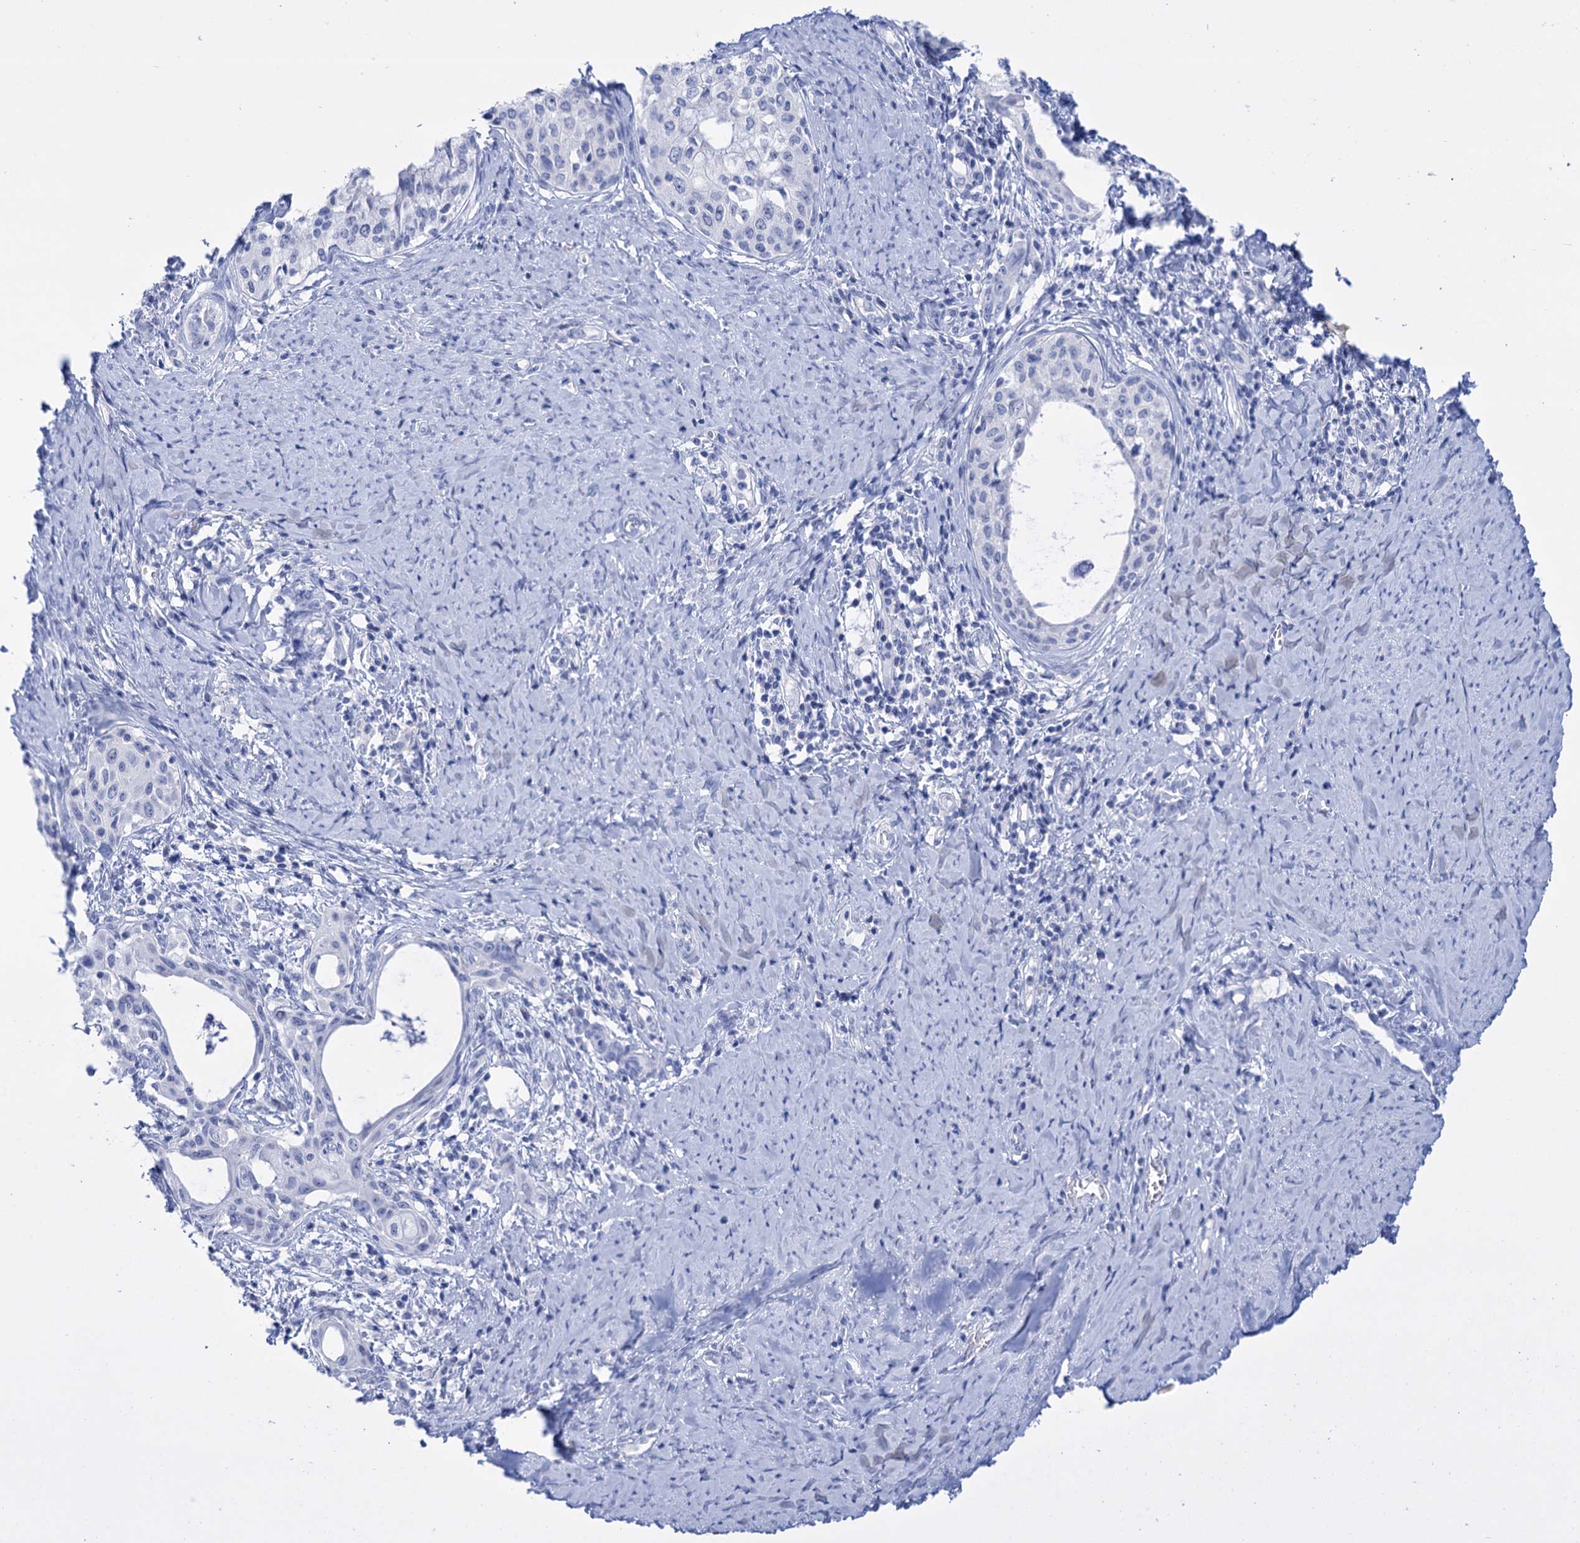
{"staining": {"intensity": "negative", "quantity": "none", "location": "none"}, "tissue": "cervical cancer", "cell_type": "Tumor cells", "image_type": "cancer", "snomed": [{"axis": "morphology", "description": "Squamous cell carcinoma, NOS"}, {"axis": "morphology", "description": "Adenocarcinoma, NOS"}, {"axis": "topography", "description": "Cervix"}], "caption": "Immunohistochemical staining of cervical cancer (squamous cell carcinoma) exhibits no significant expression in tumor cells.", "gene": "FBXW12", "patient": {"sex": "female", "age": 52}}